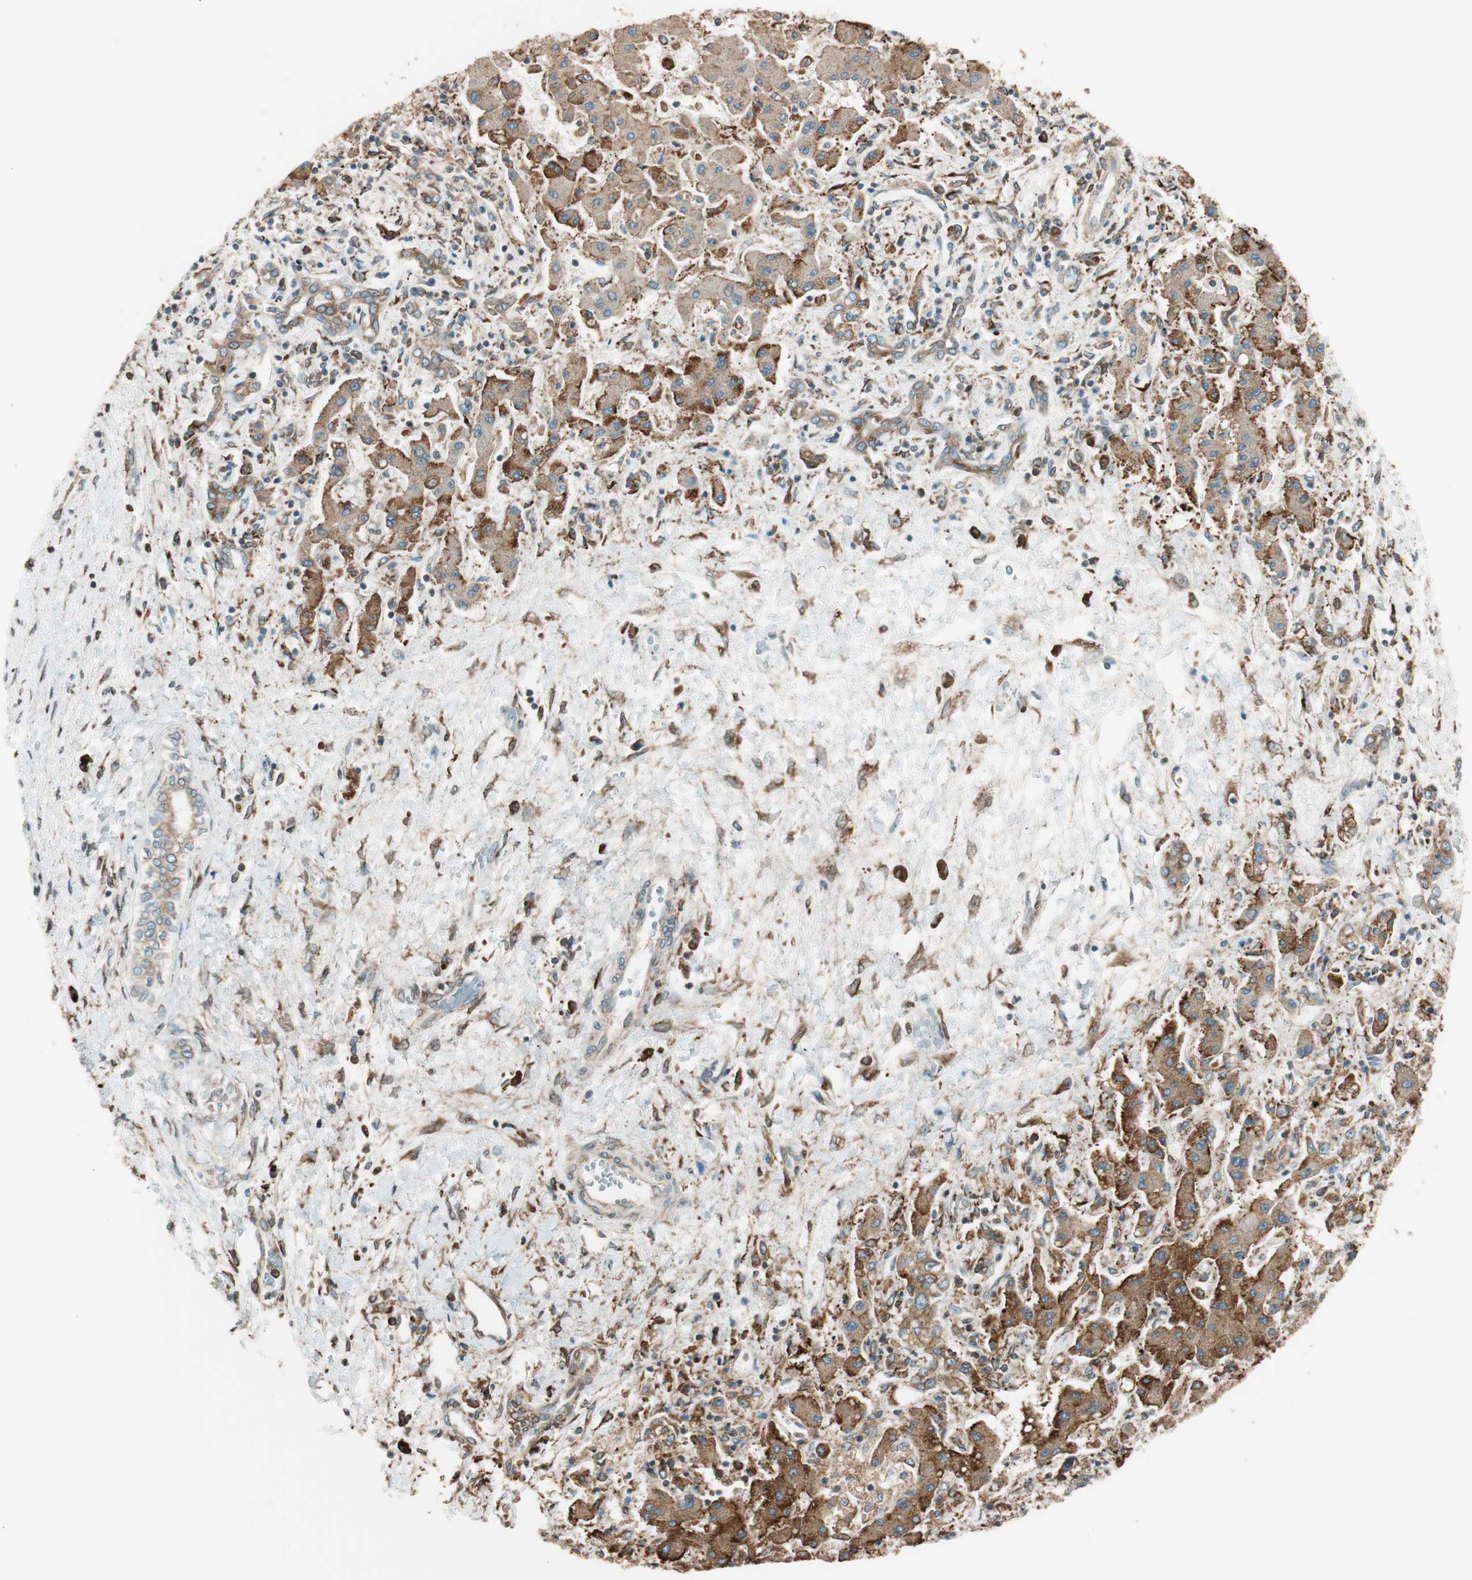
{"staining": {"intensity": "weak", "quantity": ">75%", "location": "cytoplasmic/membranous"}, "tissue": "liver cancer", "cell_type": "Tumor cells", "image_type": "cancer", "snomed": [{"axis": "morphology", "description": "Cholangiocarcinoma"}, {"axis": "topography", "description": "Liver"}], "caption": "Brown immunohistochemical staining in cholangiocarcinoma (liver) exhibits weak cytoplasmic/membranous expression in approximately >75% of tumor cells.", "gene": "PRKCSH", "patient": {"sex": "male", "age": 50}}